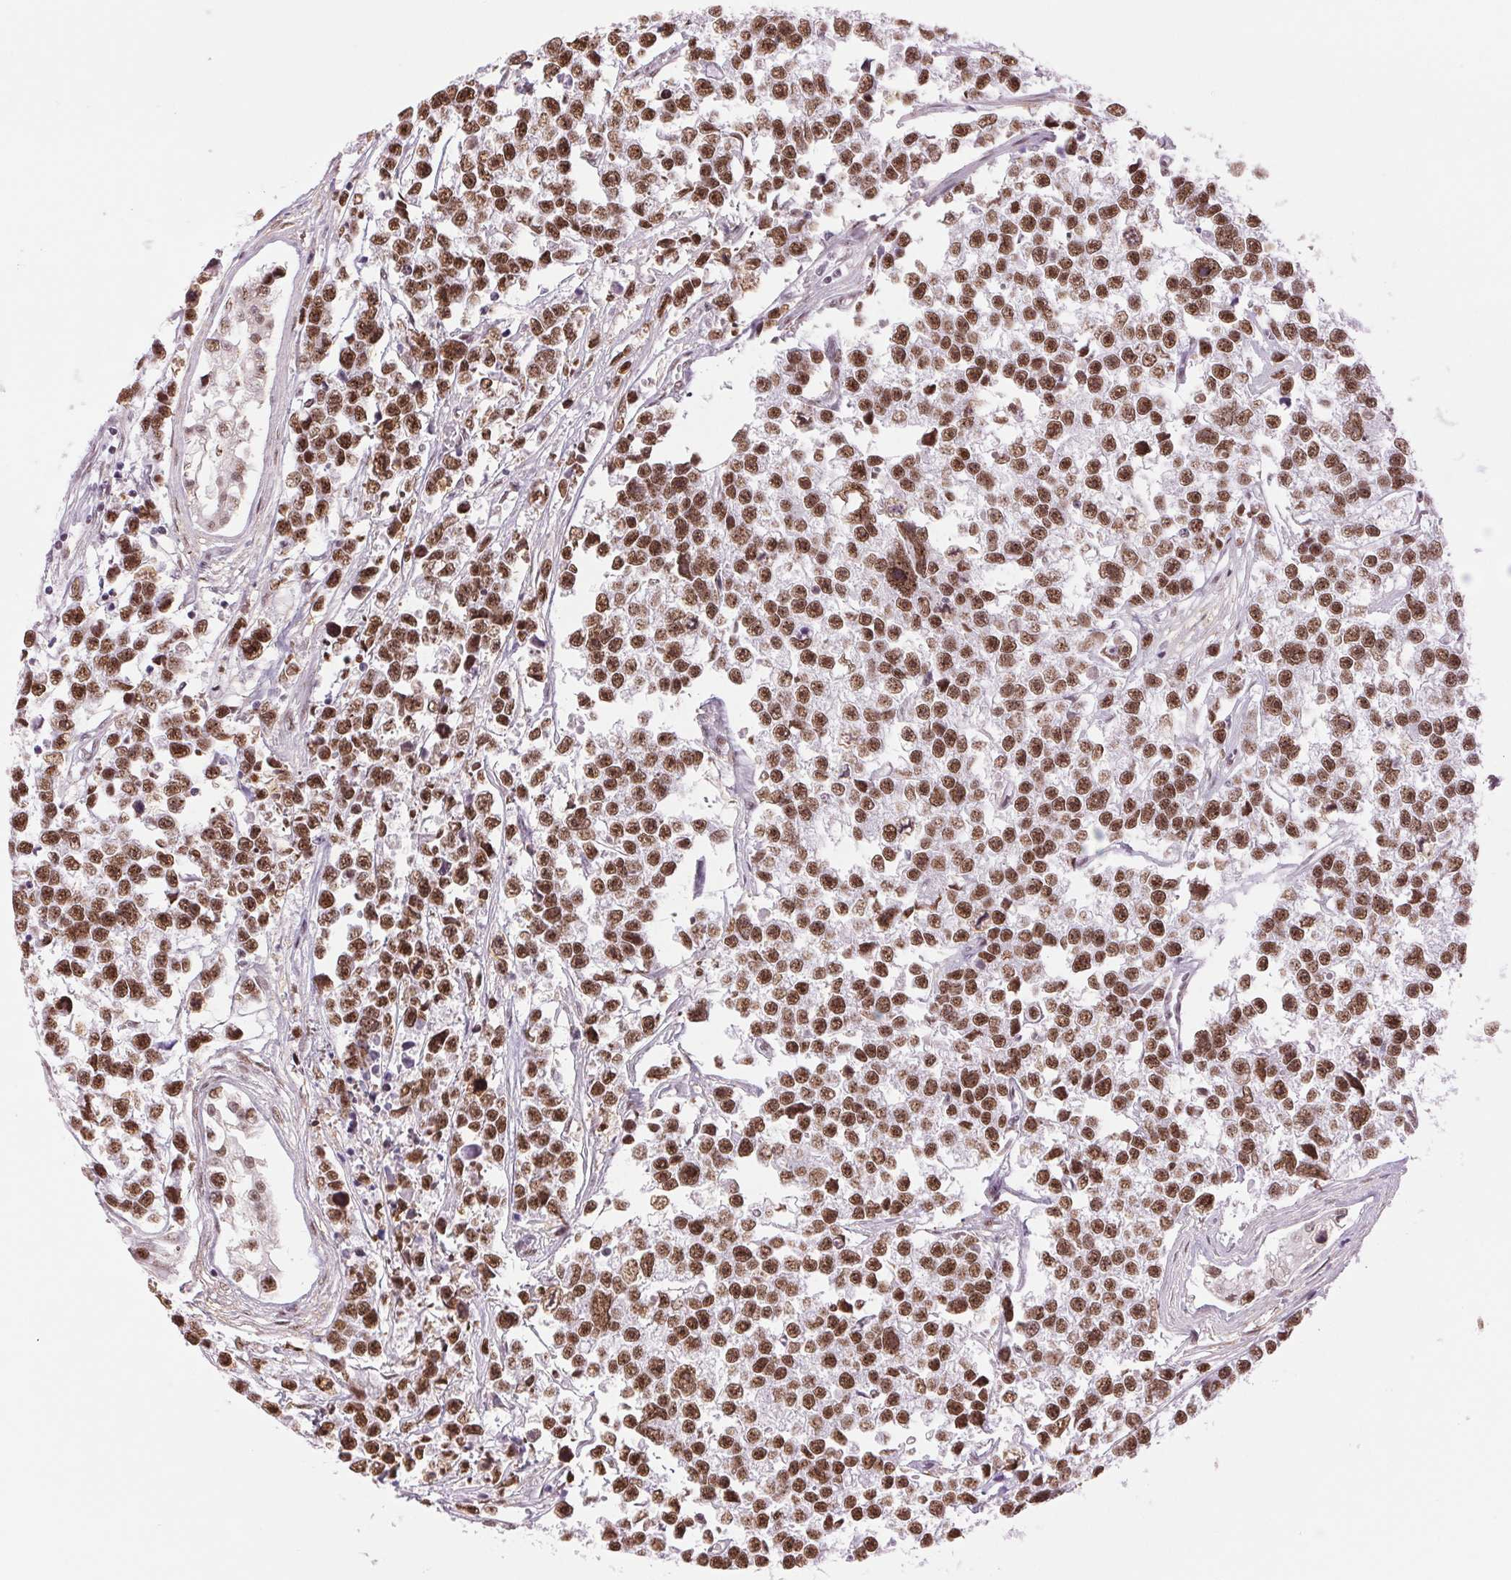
{"staining": {"intensity": "moderate", "quantity": ">75%", "location": "nuclear"}, "tissue": "testis cancer", "cell_type": "Tumor cells", "image_type": "cancer", "snomed": [{"axis": "morphology", "description": "Seminoma, NOS"}, {"axis": "topography", "description": "Testis"}], "caption": "High-magnification brightfield microscopy of testis seminoma stained with DAB (brown) and counterstained with hematoxylin (blue). tumor cells exhibit moderate nuclear staining is present in approximately>75% of cells.", "gene": "ZFR2", "patient": {"sex": "male", "age": 26}}